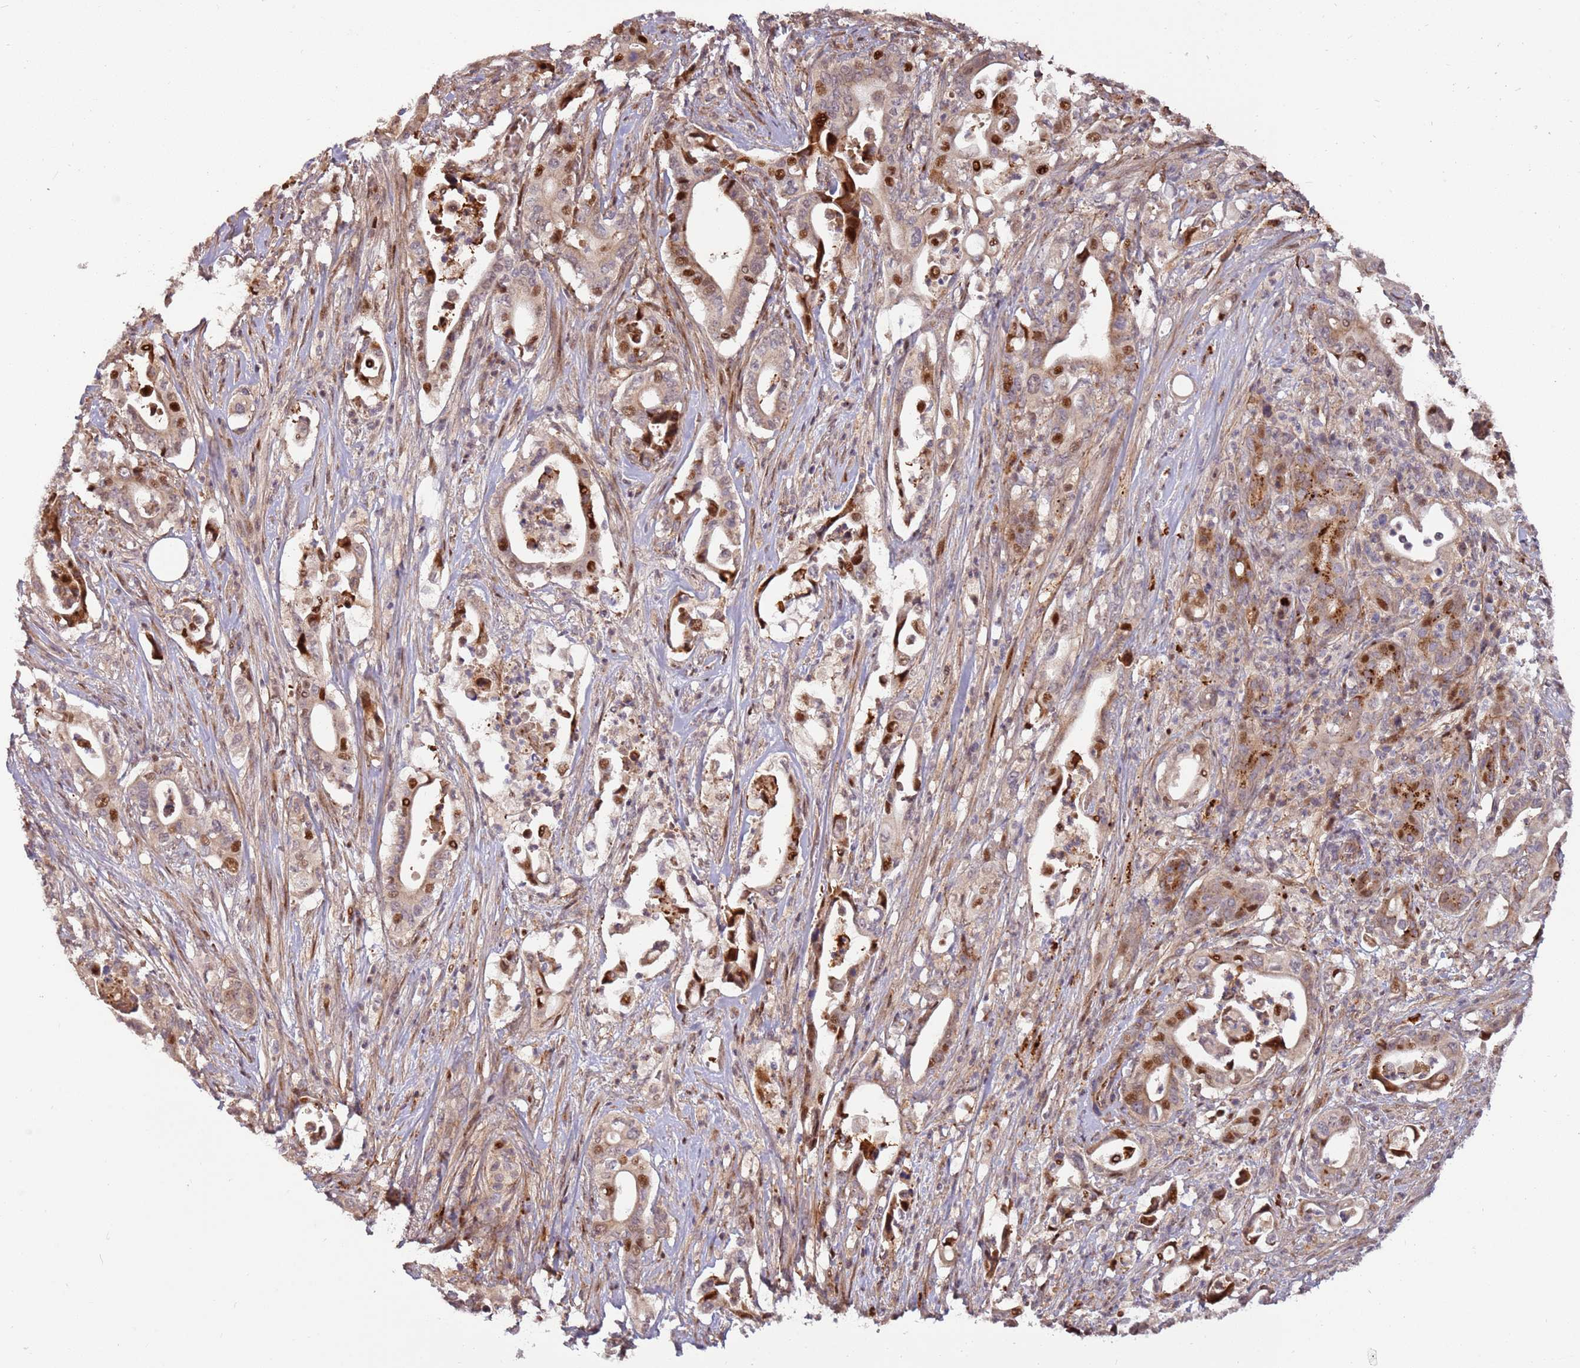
{"staining": {"intensity": "strong", "quantity": "25%-75%", "location": "nuclear"}, "tissue": "pancreatic cancer", "cell_type": "Tumor cells", "image_type": "cancer", "snomed": [{"axis": "morphology", "description": "Adenocarcinoma, NOS"}, {"axis": "topography", "description": "Pancreas"}], "caption": "Pancreatic adenocarcinoma stained with a brown dye demonstrates strong nuclear positive staining in approximately 25%-75% of tumor cells.", "gene": "RHBDL1", "patient": {"sex": "female", "age": 77}}